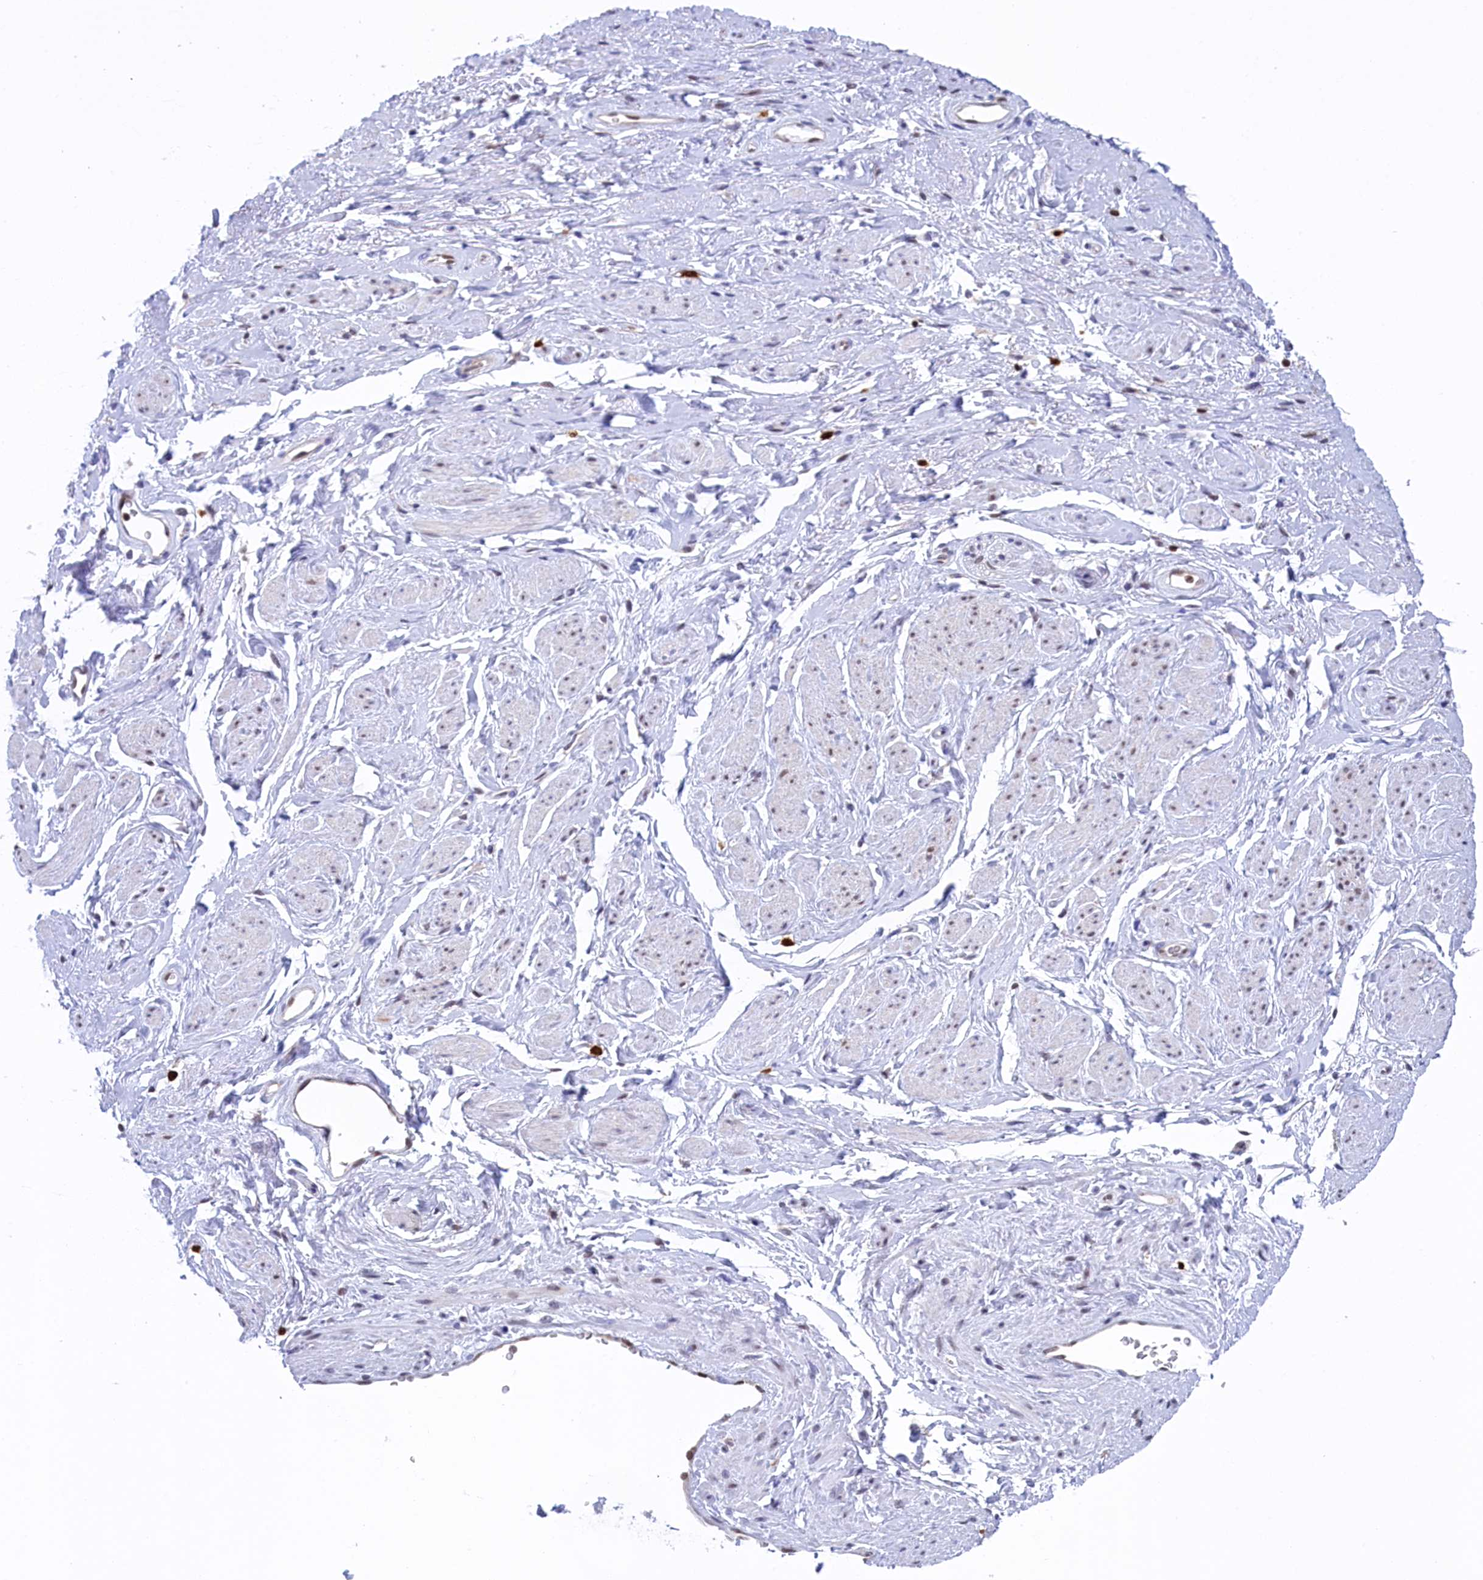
{"staining": {"intensity": "negative", "quantity": "none", "location": "none"}, "tissue": "adipose tissue", "cell_type": "Adipocytes", "image_type": "normal", "snomed": [{"axis": "morphology", "description": "Normal tissue, NOS"}, {"axis": "morphology", "description": "Adenocarcinoma, NOS"}, {"axis": "topography", "description": "Rectum"}, {"axis": "topography", "description": "Vagina"}, {"axis": "topography", "description": "Peripheral nerve tissue"}], "caption": "There is no significant positivity in adipocytes of adipose tissue. Brightfield microscopy of immunohistochemistry stained with DAB (3,3'-diaminobenzidine) (brown) and hematoxylin (blue), captured at high magnification.", "gene": "IZUMO2", "patient": {"sex": "female", "age": 71}}